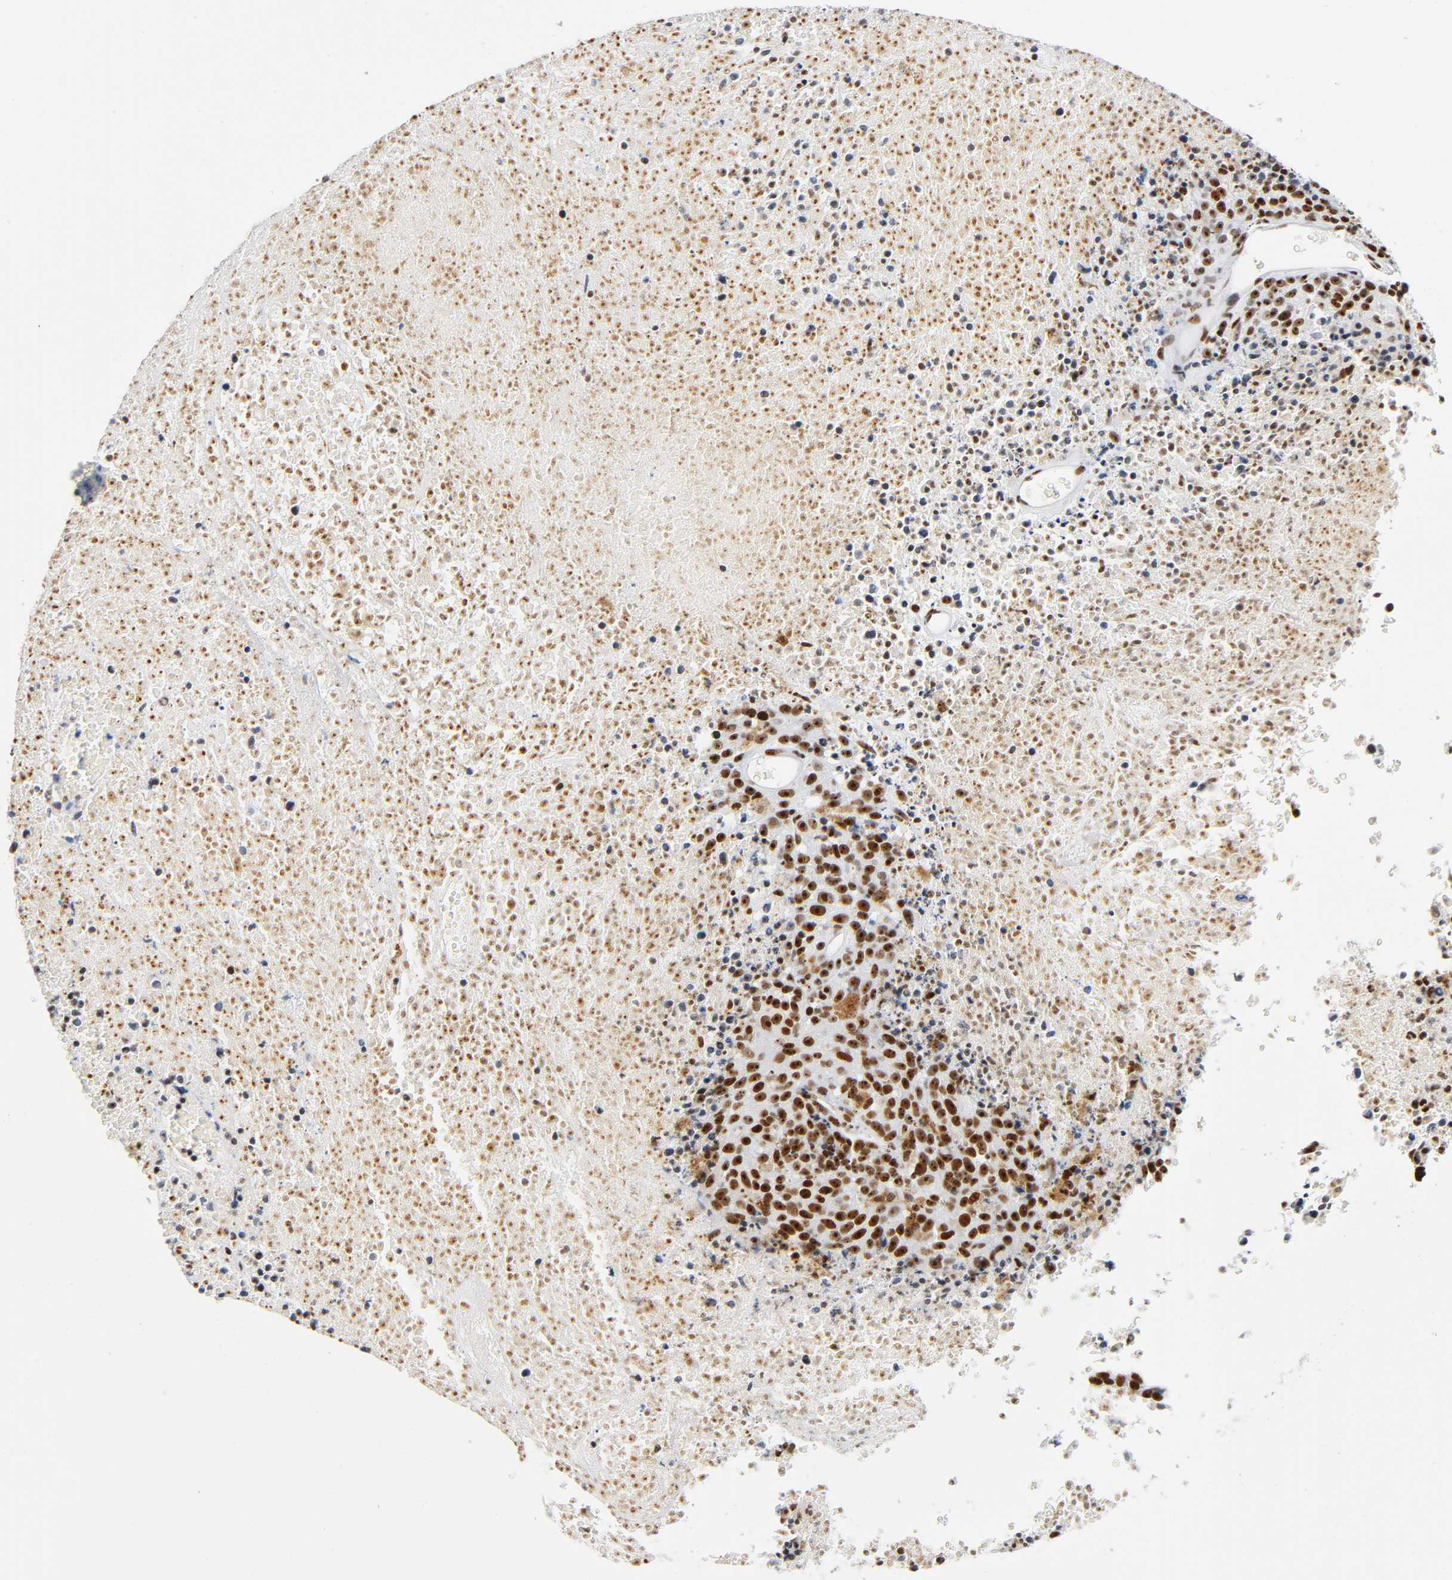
{"staining": {"intensity": "strong", "quantity": ">75%", "location": "nuclear"}, "tissue": "melanoma", "cell_type": "Tumor cells", "image_type": "cancer", "snomed": [{"axis": "morphology", "description": "Malignant melanoma, Metastatic site"}, {"axis": "topography", "description": "Cerebral cortex"}], "caption": "About >75% of tumor cells in malignant melanoma (metastatic site) exhibit strong nuclear protein staining as visualized by brown immunohistochemical staining.", "gene": "UBTF", "patient": {"sex": "female", "age": 52}}